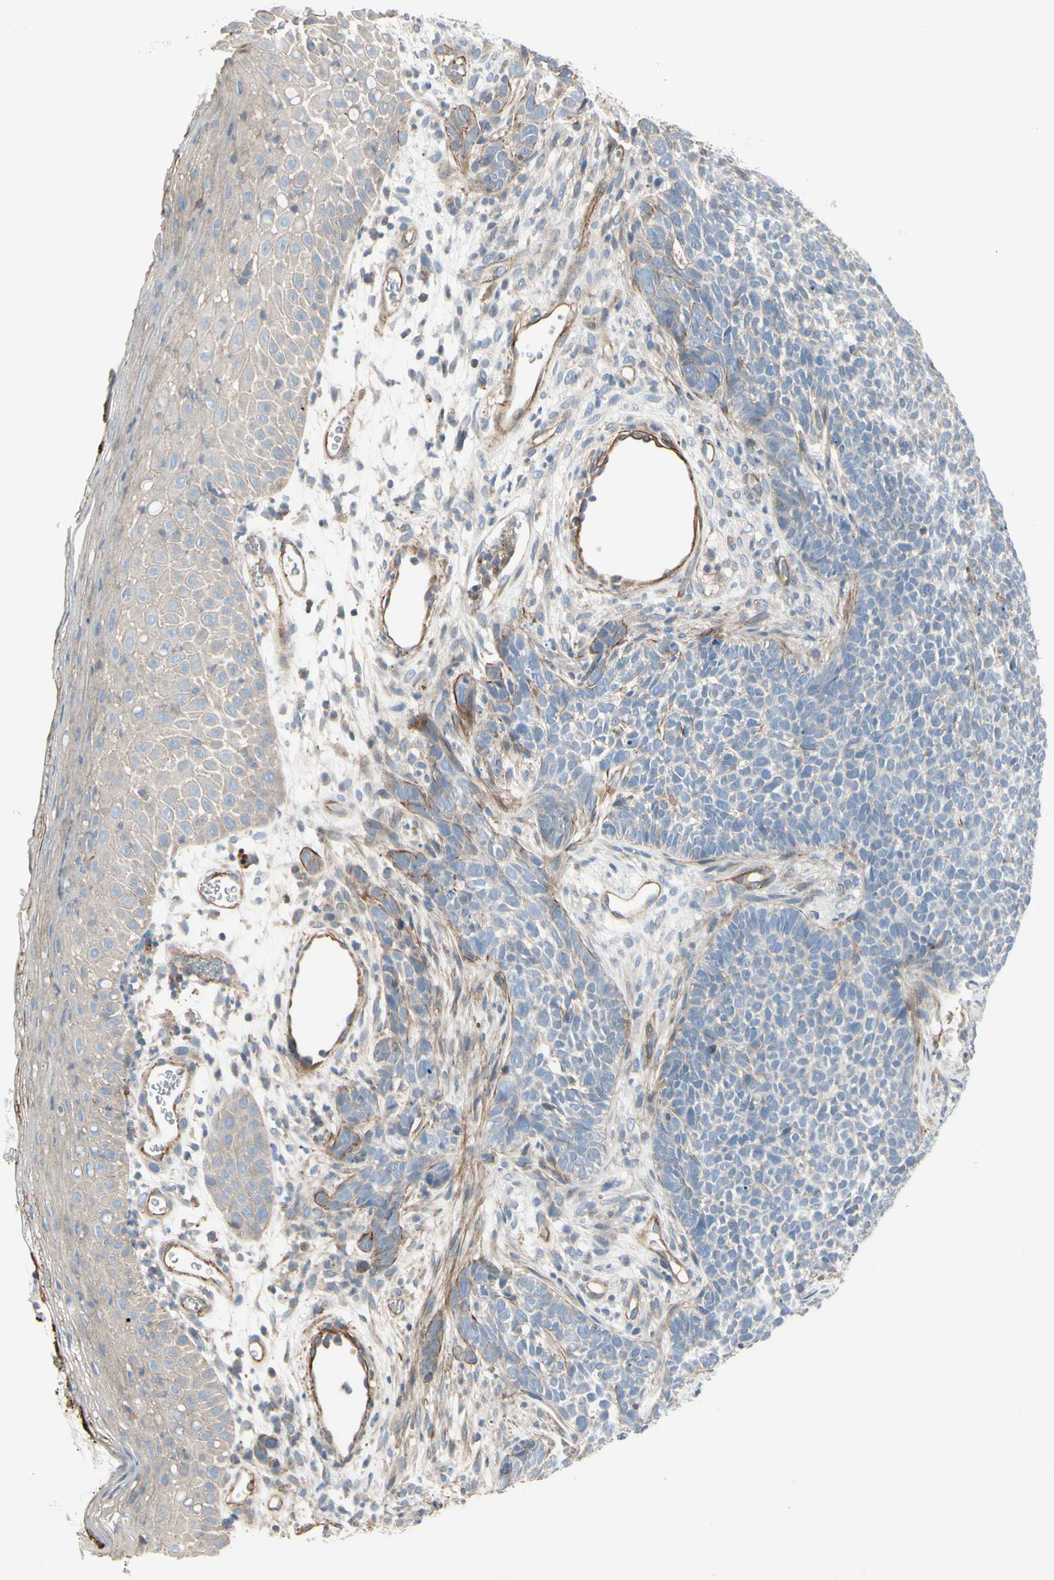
{"staining": {"intensity": "negative", "quantity": "none", "location": "none"}, "tissue": "skin cancer", "cell_type": "Tumor cells", "image_type": "cancer", "snomed": [{"axis": "morphology", "description": "Basal cell carcinoma"}, {"axis": "topography", "description": "Skin"}], "caption": "High power microscopy histopathology image of an IHC histopathology image of skin basal cell carcinoma, revealing no significant positivity in tumor cells. (DAB (3,3'-diaminobenzidine) immunohistochemistry (IHC) with hematoxylin counter stain).", "gene": "TPM1", "patient": {"sex": "female", "age": 84}}